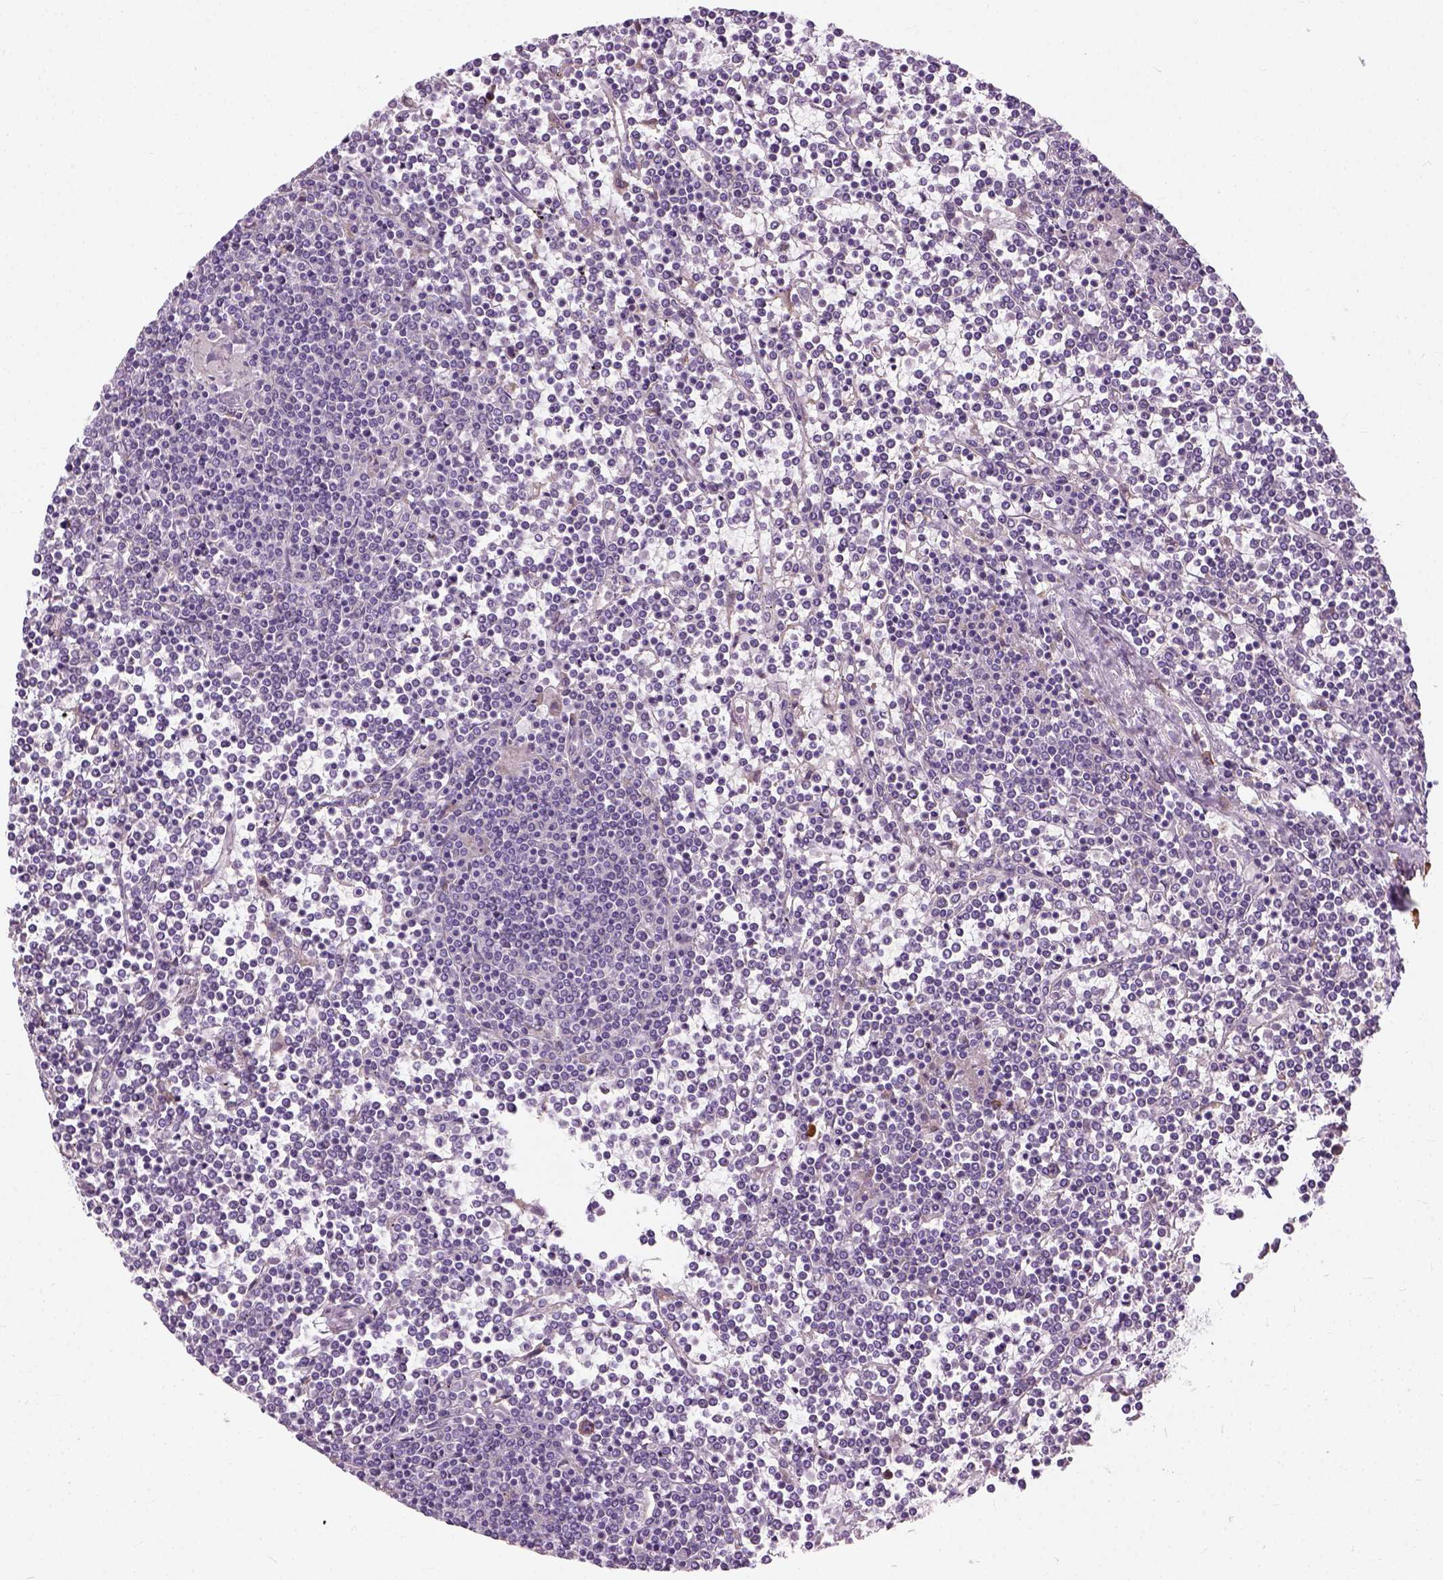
{"staining": {"intensity": "negative", "quantity": "none", "location": "none"}, "tissue": "lymphoma", "cell_type": "Tumor cells", "image_type": "cancer", "snomed": [{"axis": "morphology", "description": "Malignant lymphoma, non-Hodgkin's type, Low grade"}, {"axis": "topography", "description": "Spleen"}], "caption": "Lymphoma stained for a protein using immunohistochemistry (IHC) displays no positivity tumor cells.", "gene": "TRIM72", "patient": {"sex": "female", "age": 19}}